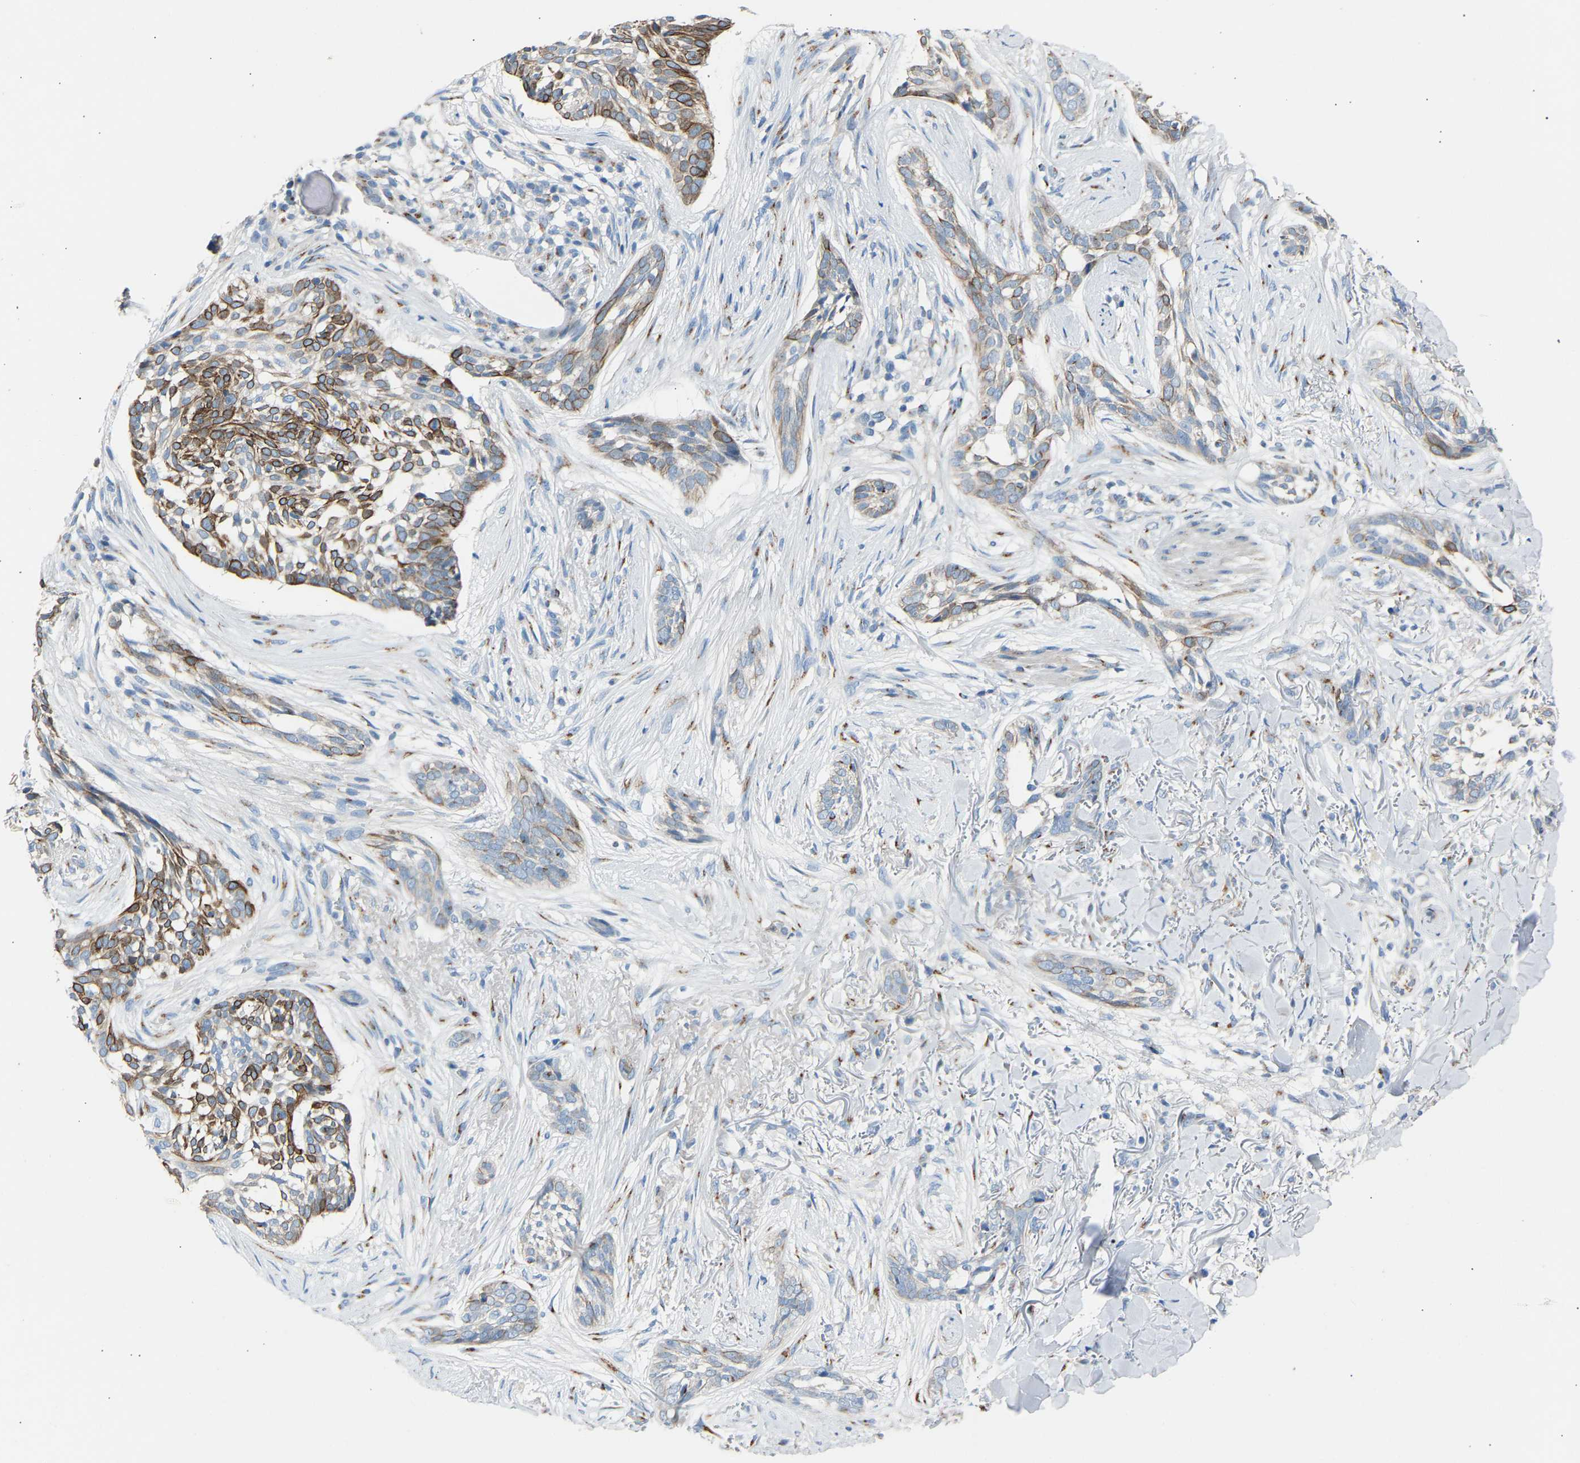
{"staining": {"intensity": "moderate", "quantity": "25%-75%", "location": "cytoplasmic/membranous"}, "tissue": "skin cancer", "cell_type": "Tumor cells", "image_type": "cancer", "snomed": [{"axis": "morphology", "description": "Basal cell carcinoma"}, {"axis": "topography", "description": "Skin"}], "caption": "Basal cell carcinoma (skin) stained with a protein marker exhibits moderate staining in tumor cells.", "gene": "CYREN", "patient": {"sex": "female", "age": 88}}